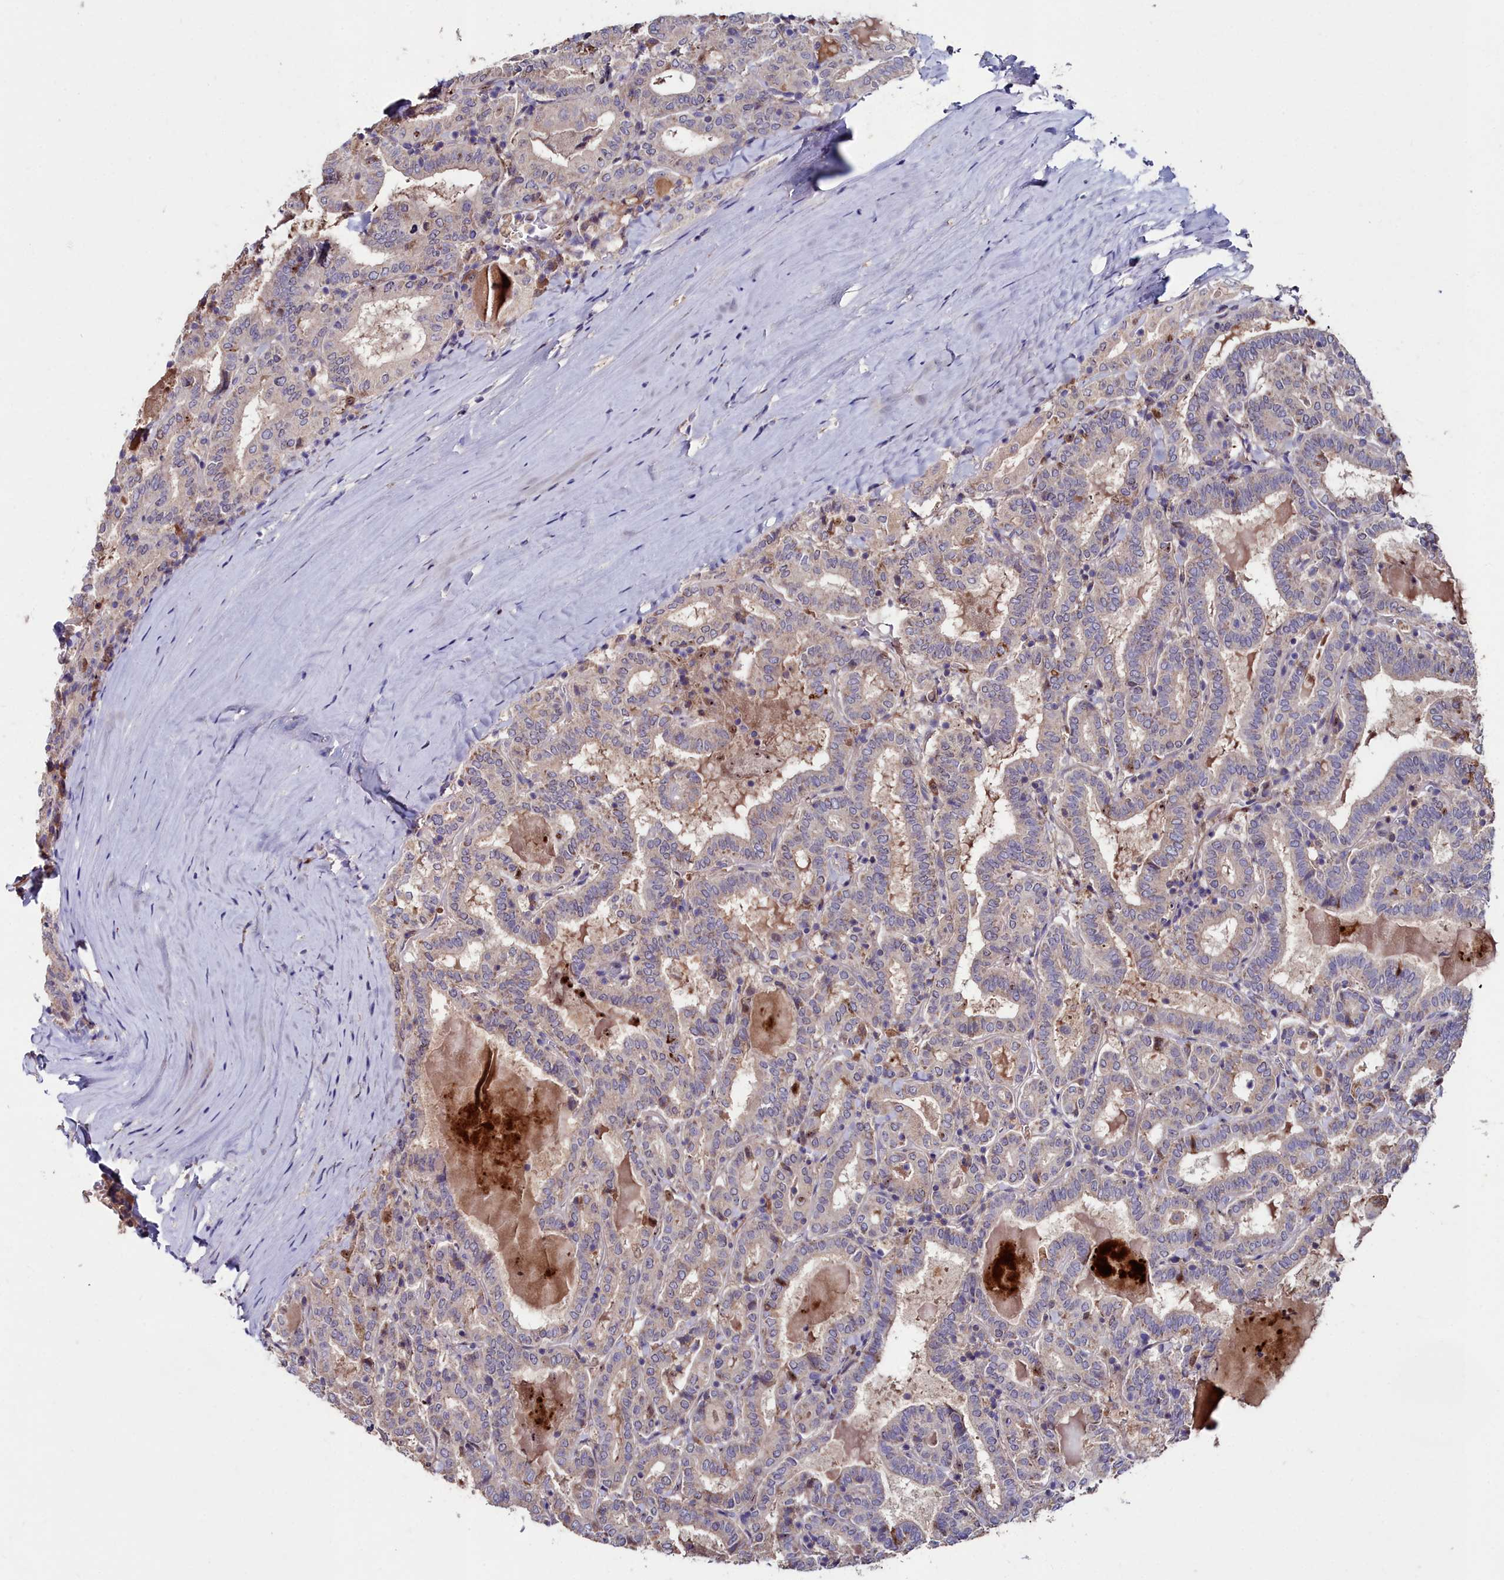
{"staining": {"intensity": "weak", "quantity": "25%-75%", "location": "cytoplasmic/membranous"}, "tissue": "thyroid cancer", "cell_type": "Tumor cells", "image_type": "cancer", "snomed": [{"axis": "morphology", "description": "Papillary adenocarcinoma, NOS"}, {"axis": "topography", "description": "Thyroid gland"}], "caption": "A histopathology image of thyroid cancer (papillary adenocarcinoma) stained for a protein displays weak cytoplasmic/membranous brown staining in tumor cells.", "gene": "AMBRA1", "patient": {"sex": "female", "age": 72}}